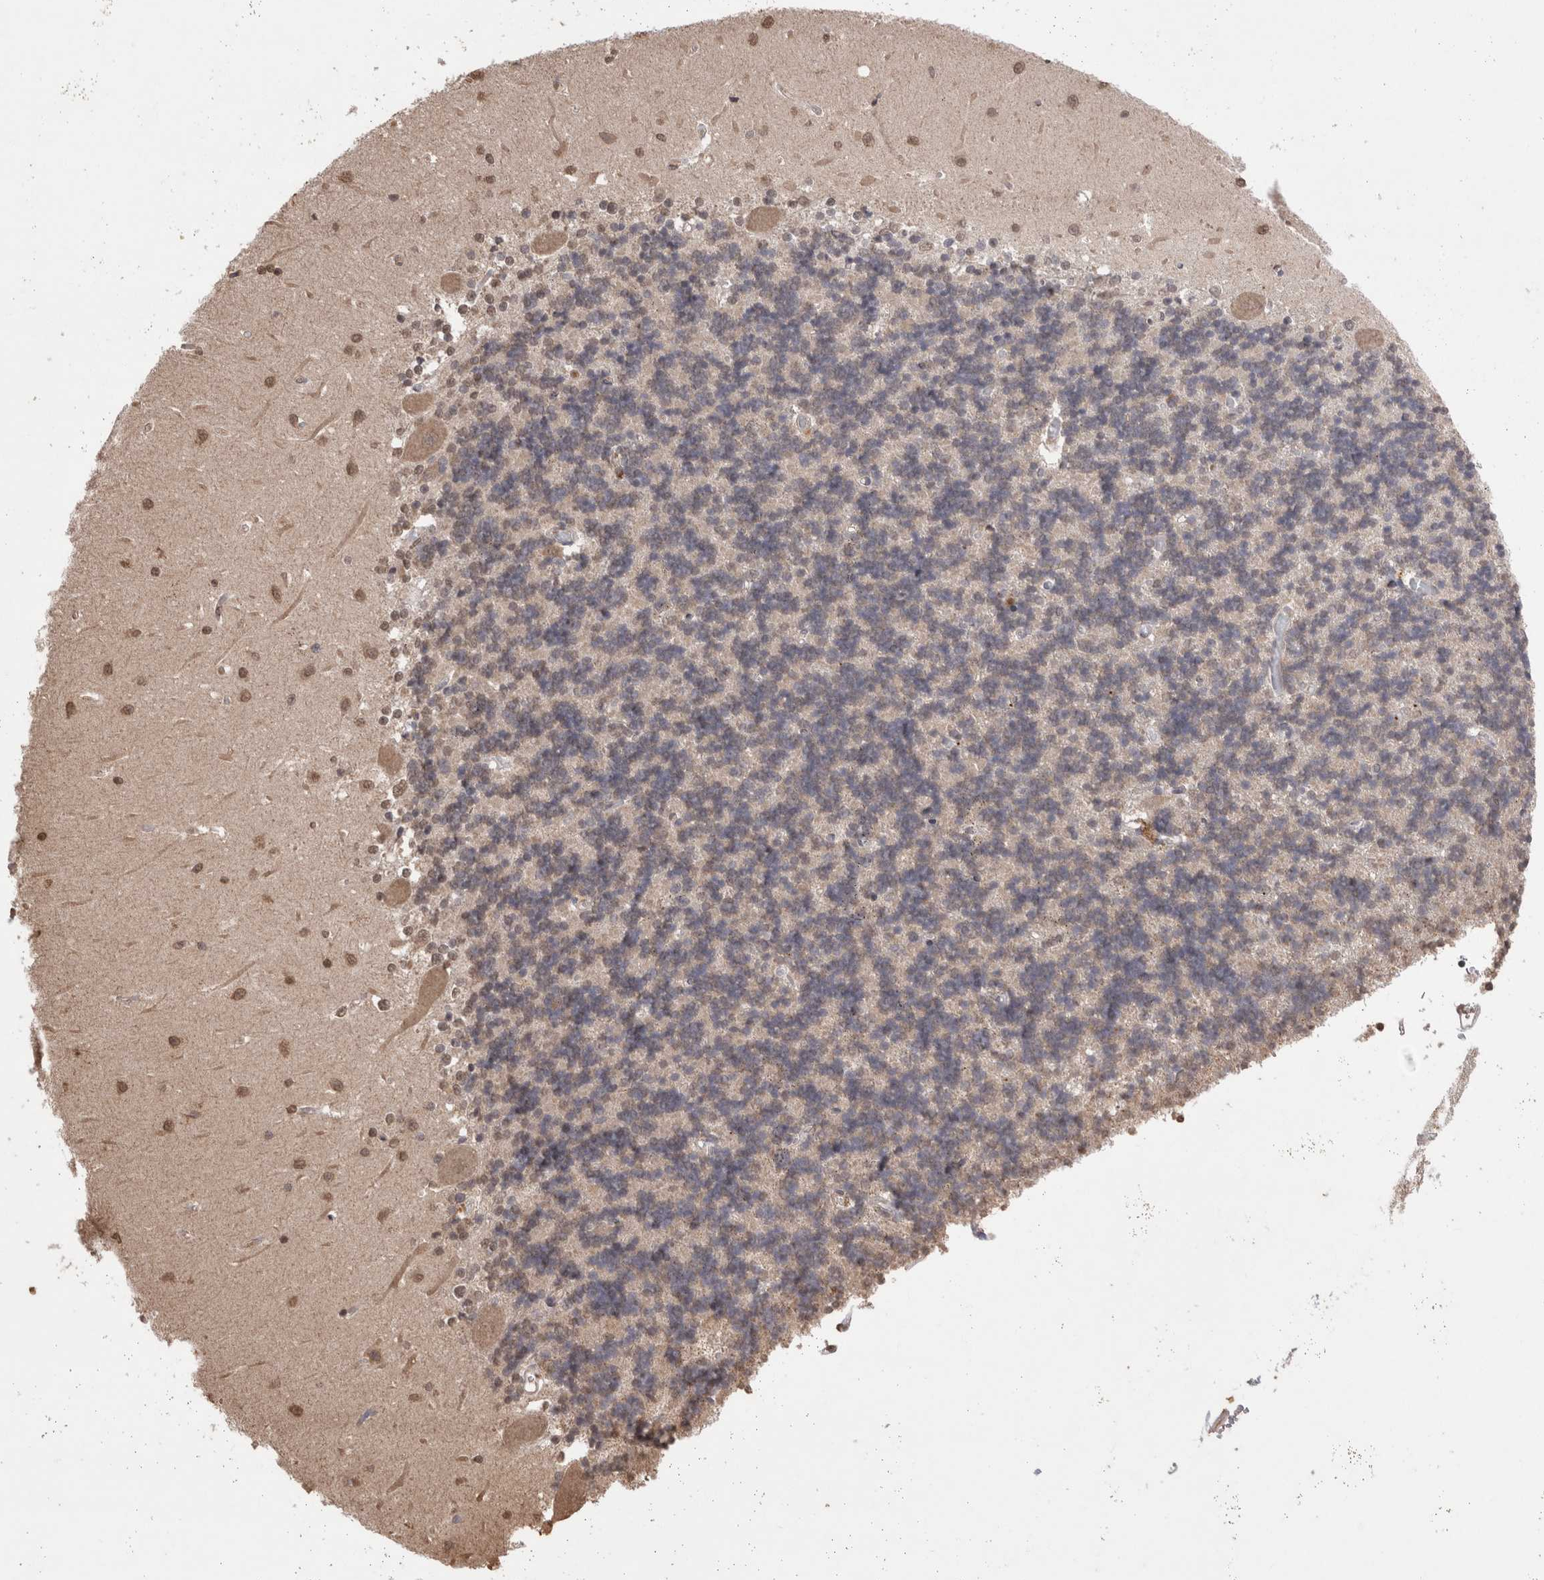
{"staining": {"intensity": "negative", "quantity": "none", "location": "none"}, "tissue": "cerebellum", "cell_type": "Cells in granular layer", "image_type": "normal", "snomed": [{"axis": "morphology", "description": "Normal tissue, NOS"}, {"axis": "topography", "description": "Cerebellum"}], "caption": "This is an IHC photomicrograph of unremarkable cerebellum. There is no positivity in cells in granular layer.", "gene": "GRK5", "patient": {"sex": "male", "age": 37}}